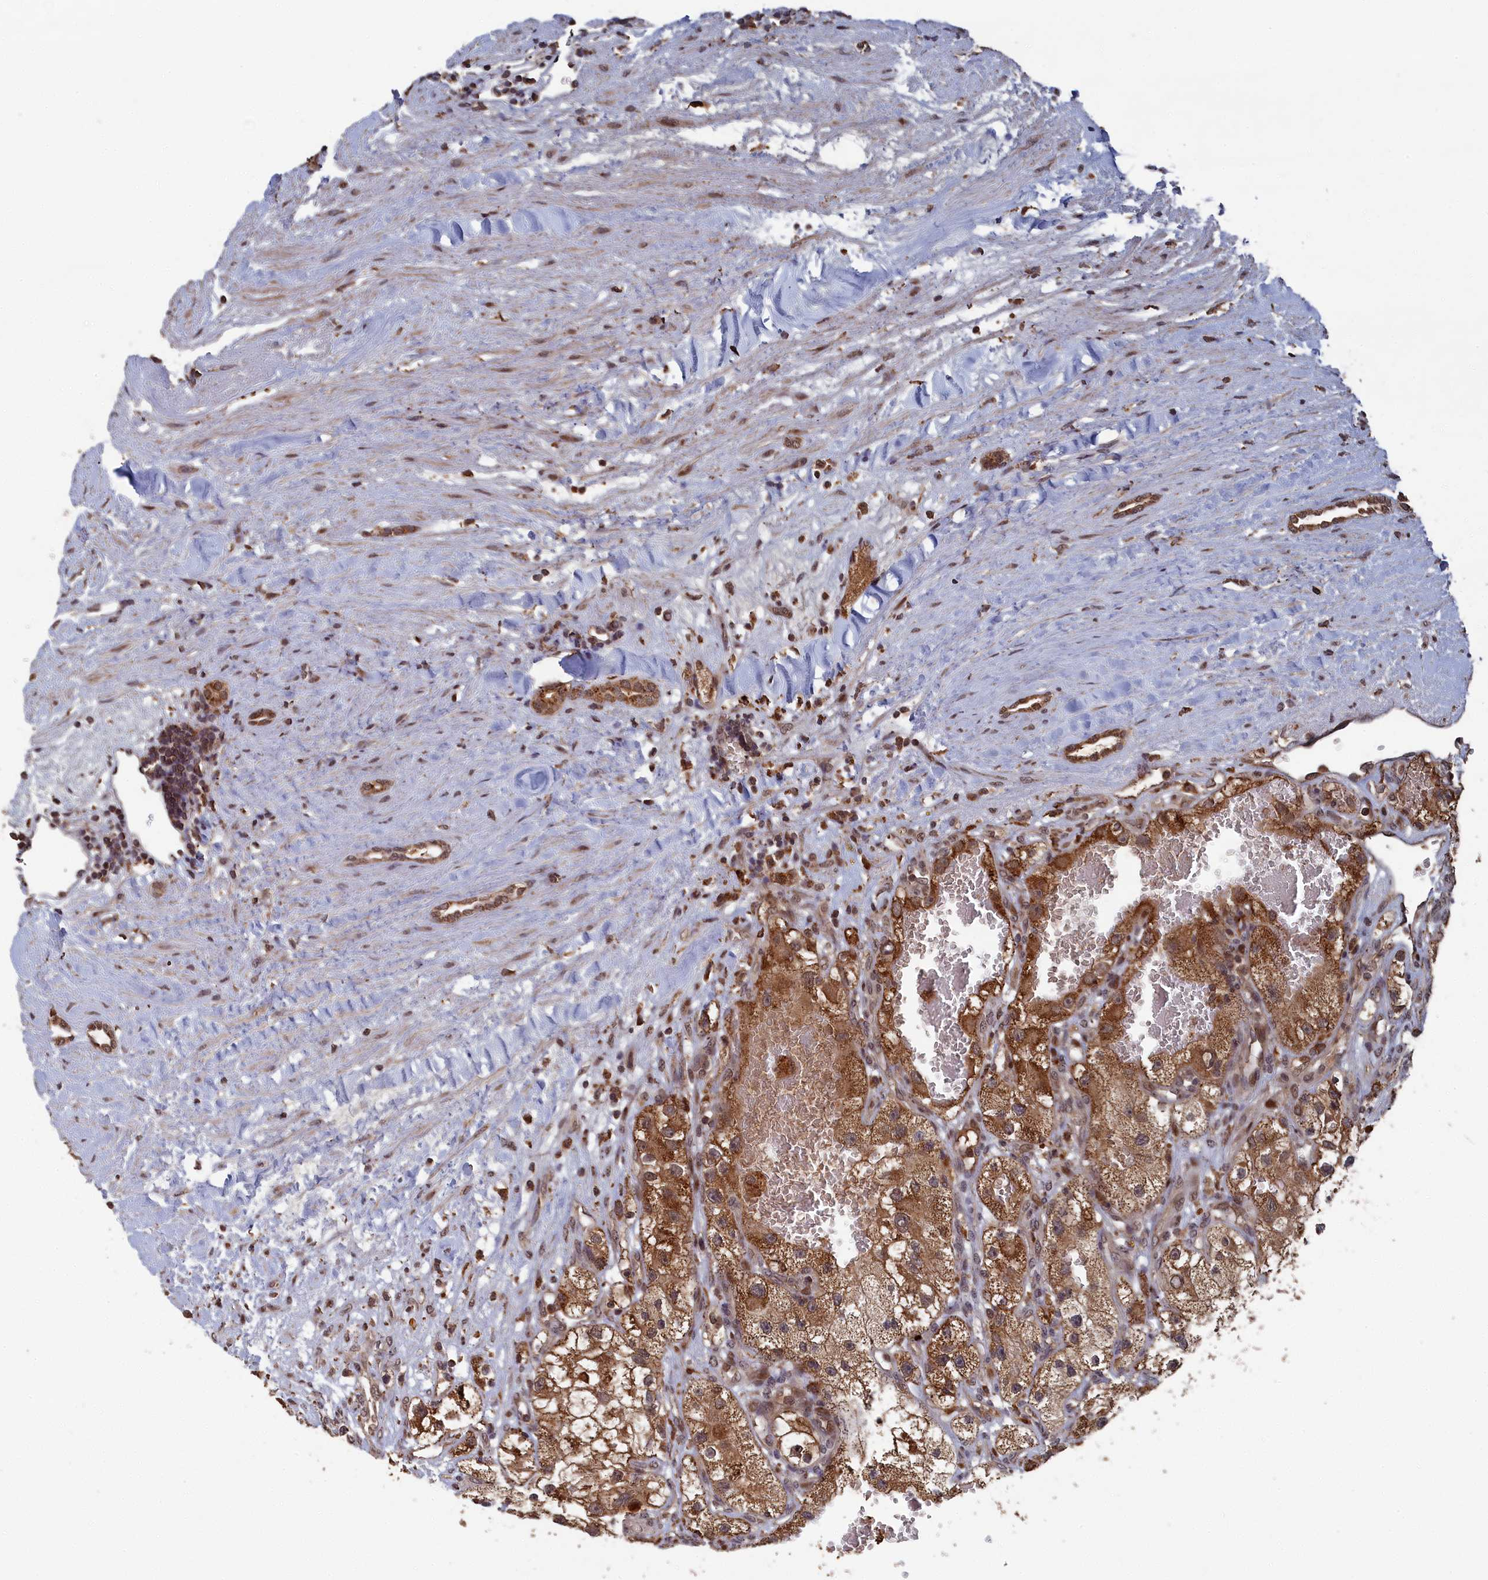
{"staining": {"intensity": "strong", "quantity": ">75%", "location": "cytoplasmic/membranous"}, "tissue": "renal cancer", "cell_type": "Tumor cells", "image_type": "cancer", "snomed": [{"axis": "morphology", "description": "Adenocarcinoma, NOS"}, {"axis": "topography", "description": "Kidney"}], "caption": "A brown stain shows strong cytoplasmic/membranous expression of a protein in human renal cancer tumor cells. (DAB IHC with brightfield microscopy, high magnification).", "gene": "CEACAM21", "patient": {"sex": "female", "age": 57}}